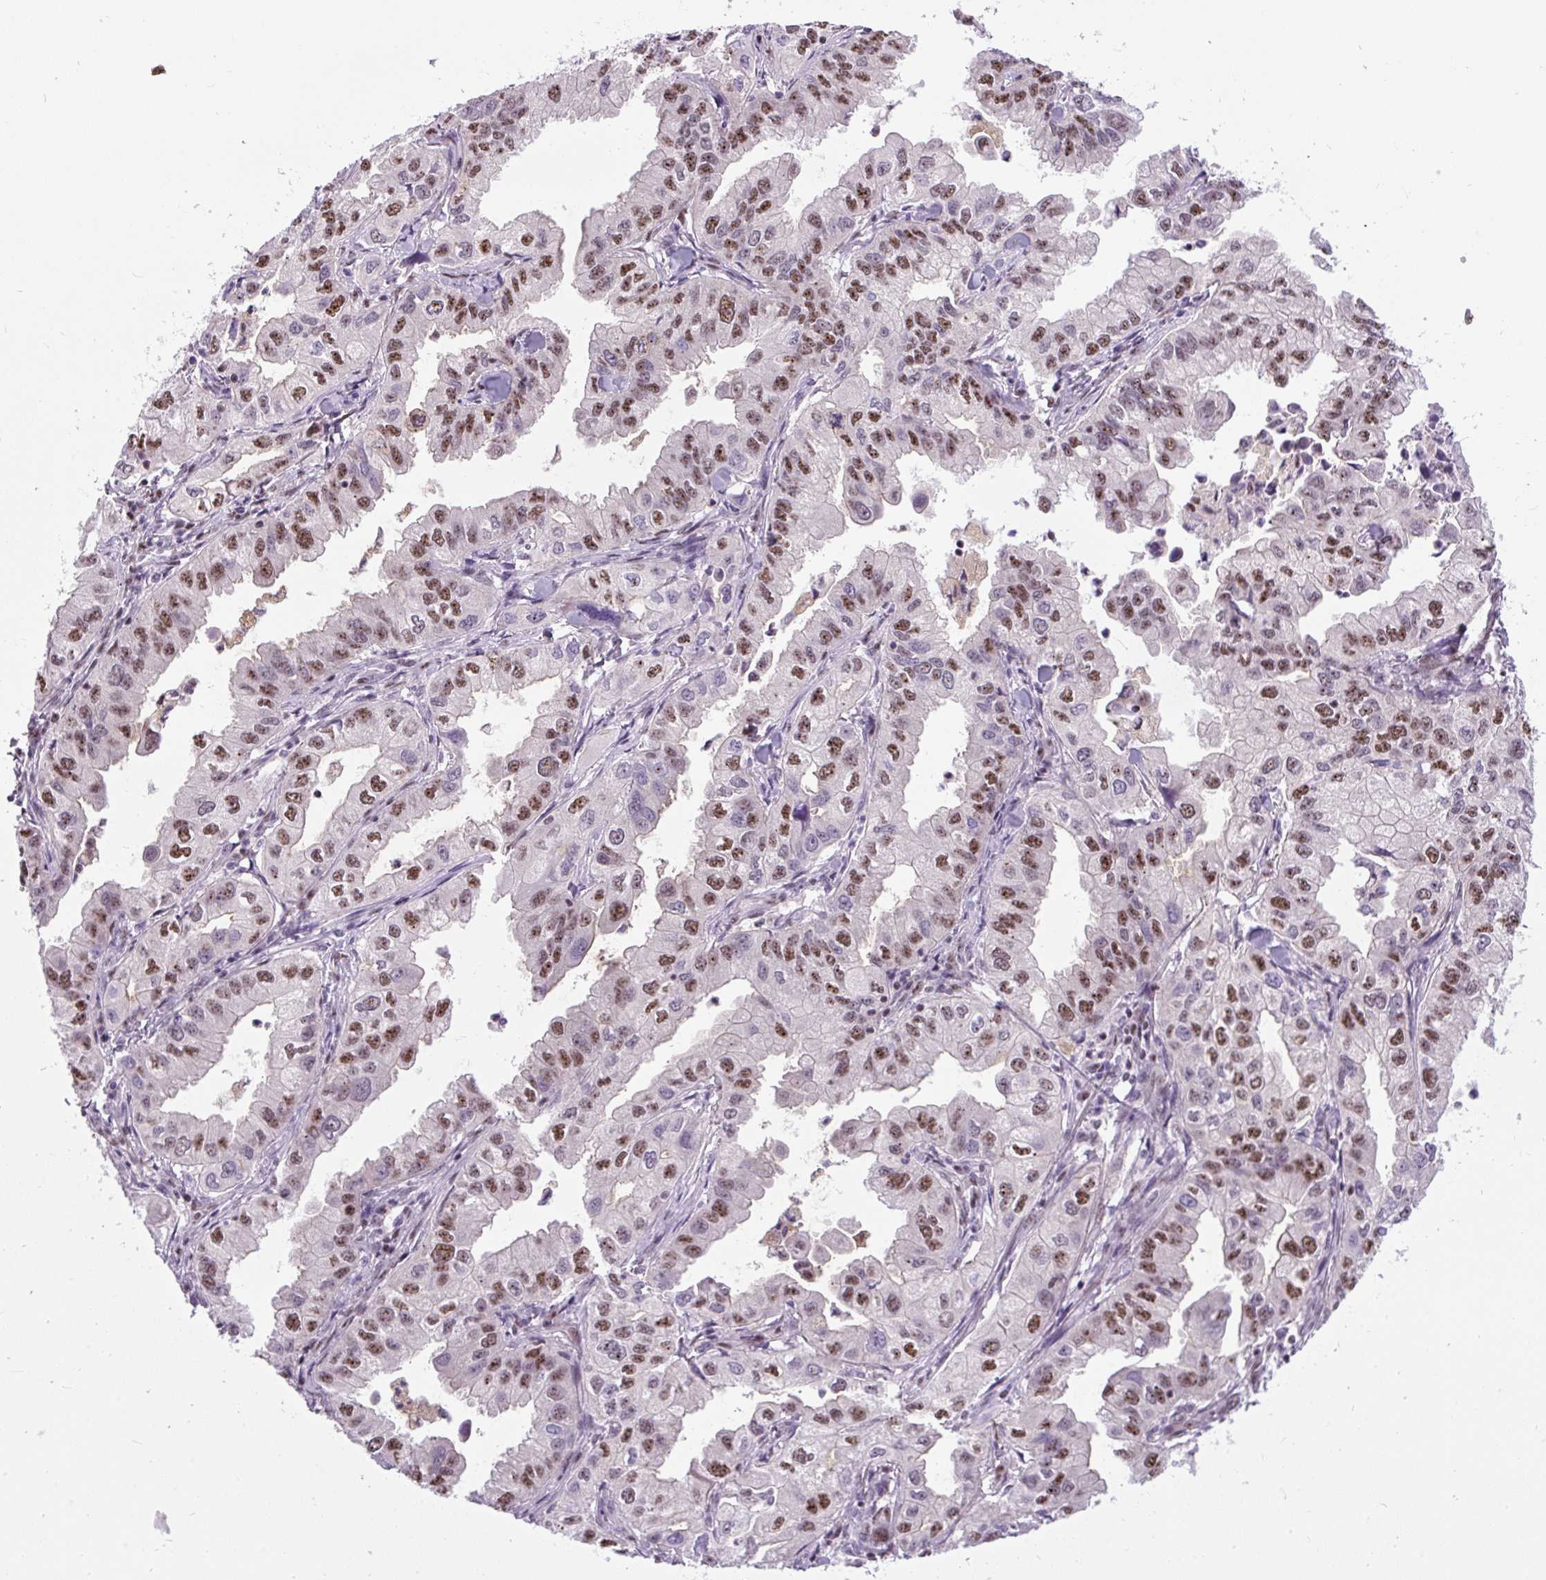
{"staining": {"intensity": "moderate", "quantity": ">75%", "location": "nuclear"}, "tissue": "lung cancer", "cell_type": "Tumor cells", "image_type": "cancer", "snomed": [{"axis": "morphology", "description": "Adenocarcinoma, NOS"}, {"axis": "topography", "description": "Lung"}], "caption": "Protein staining of lung cancer (adenocarcinoma) tissue displays moderate nuclear staining in about >75% of tumor cells. Nuclei are stained in blue.", "gene": "SMC5", "patient": {"sex": "male", "age": 48}}